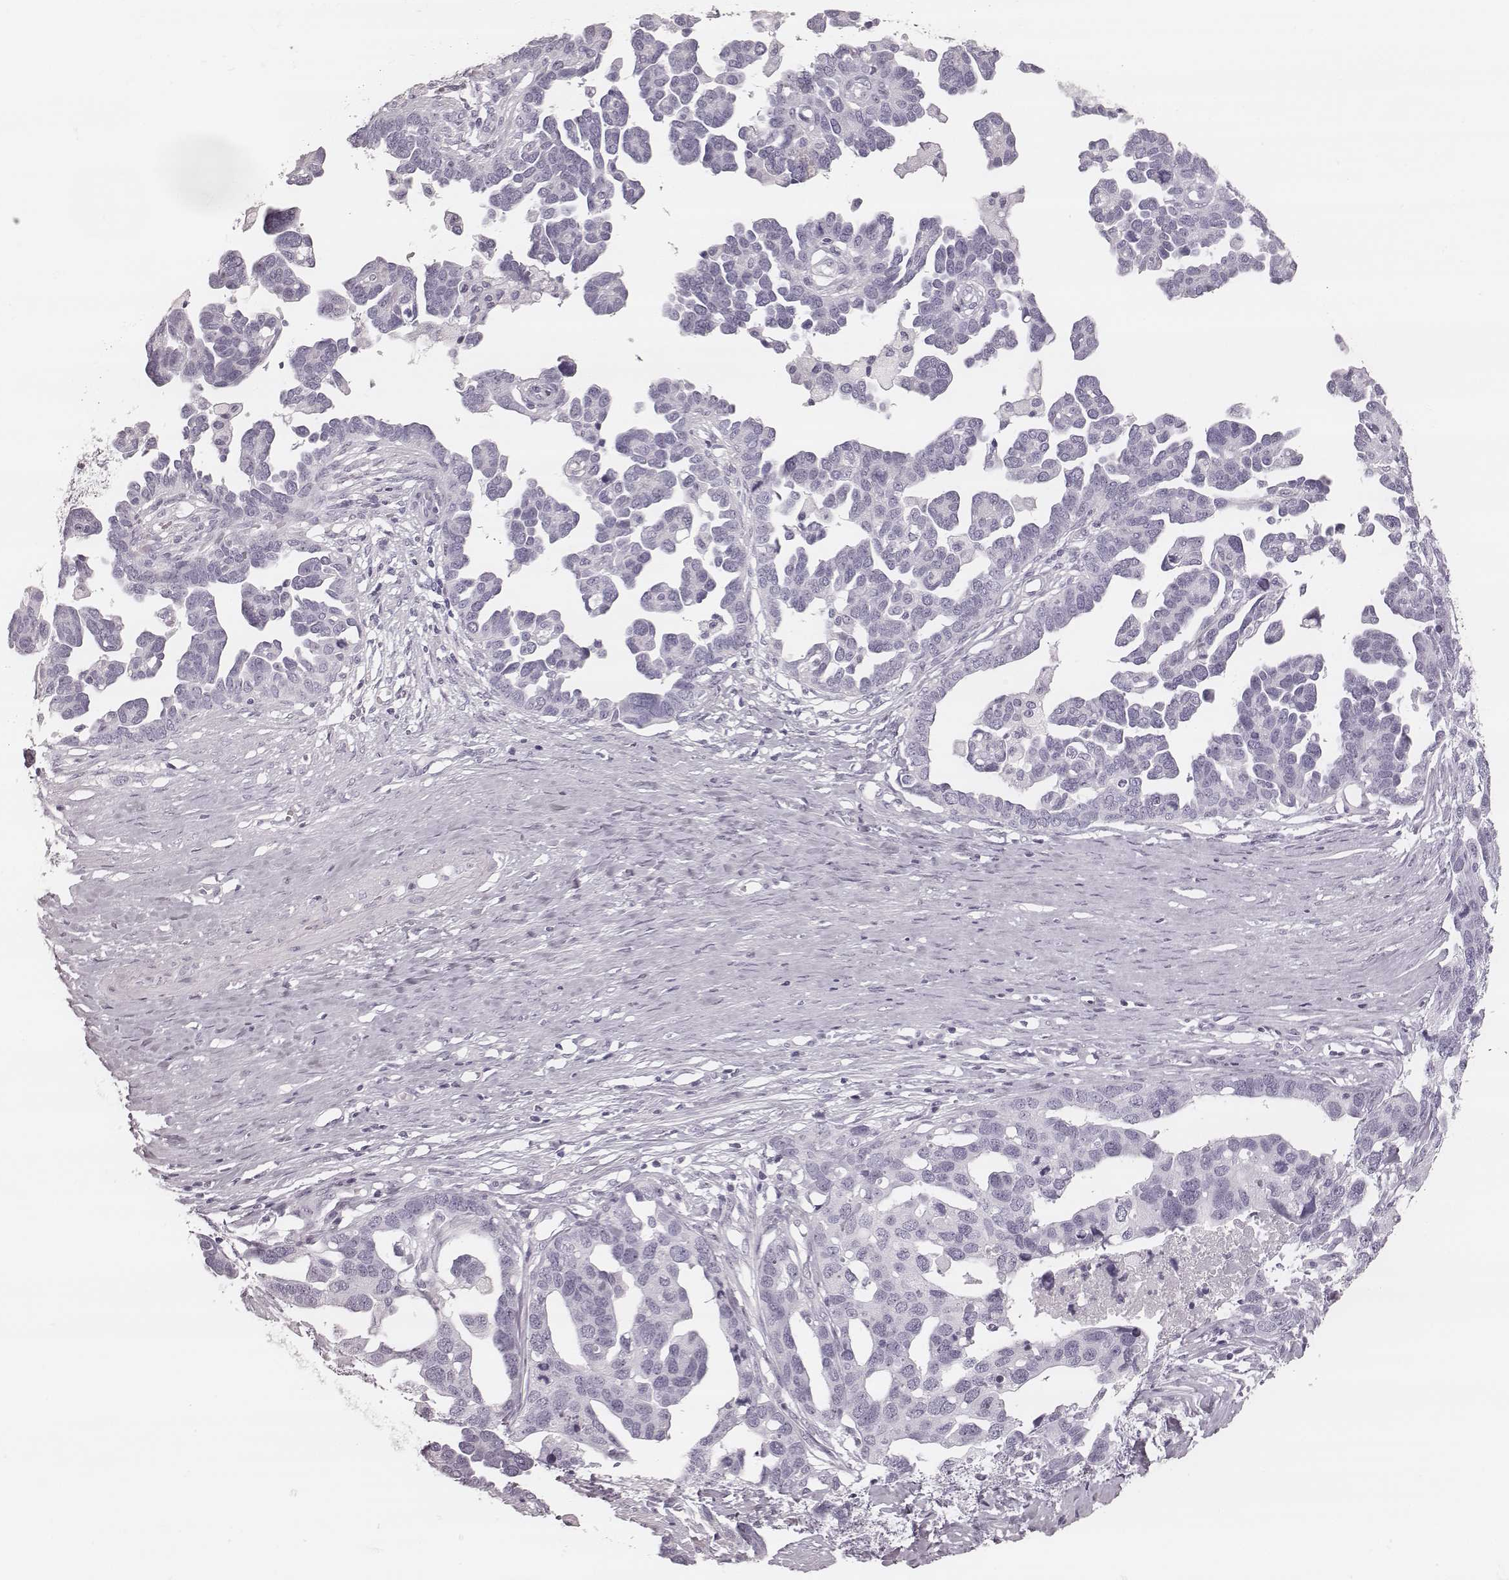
{"staining": {"intensity": "negative", "quantity": "none", "location": "none"}, "tissue": "ovarian cancer", "cell_type": "Tumor cells", "image_type": "cancer", "snomed": [{"axis": "morphology", "description": "Cystadenocarcinoma, serous, NOS"}, {"axis": "topography", "description": "Ovary"}], "caption": "Ovarian cancer (serous cystadenocarcinoma) was stained to show a protein in brown. There is no significant positivity in tumor cells.", "gene": "MSX1", "patient": {"sex": "female", "age": 54}}